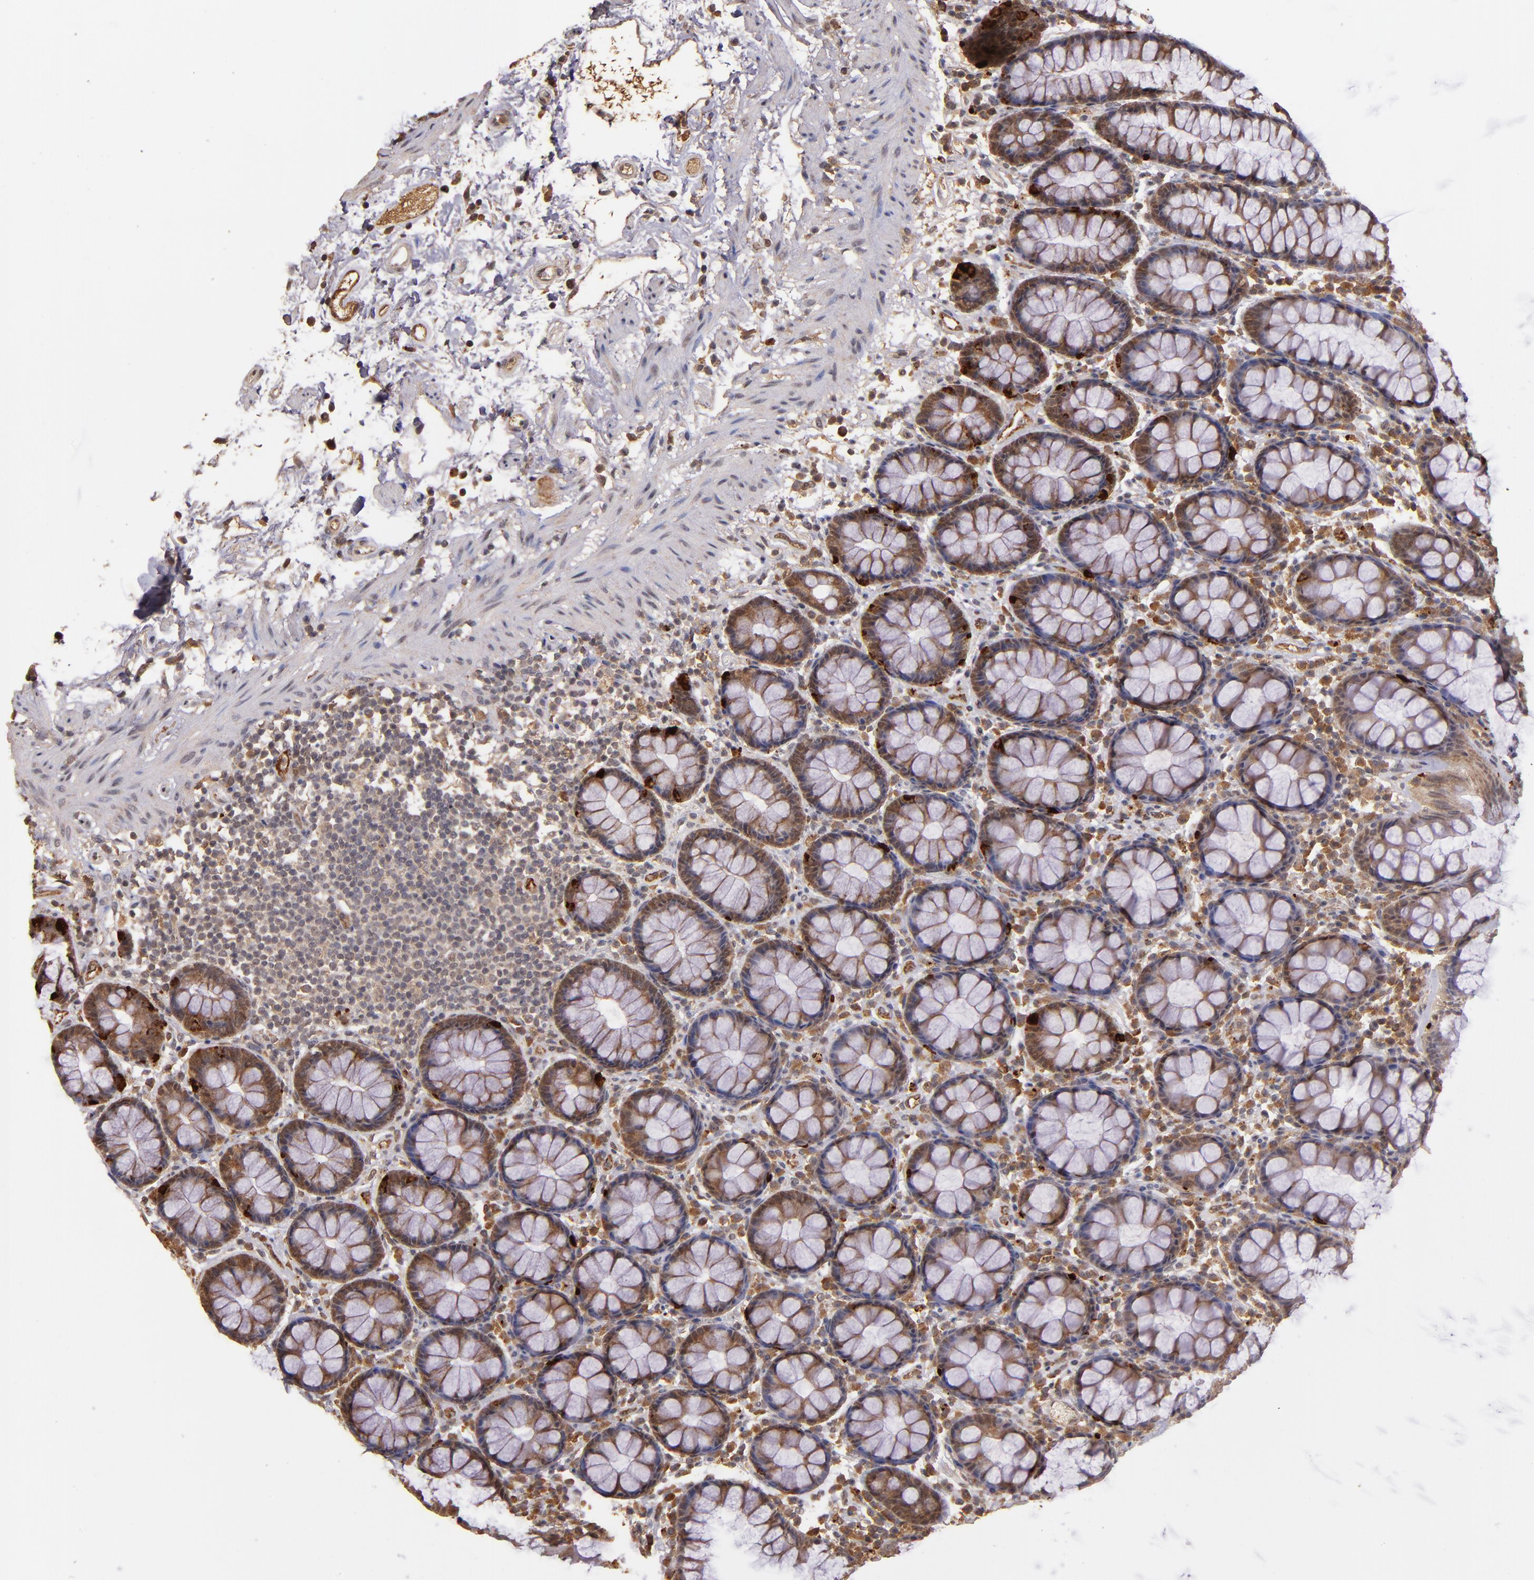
{"staining": {"intensity": "moderate", "quantity": ">75%", "location": "cytoplasmic/membranous"}, "tissue": "rectum", "cell_type": "Glandular cells", "image_type": "normal", "snomed": [{"axis": "morphology", "description": "Normal tissue, NOS"}, {"axis": "topography", "description": "Rectum"}], "caption": "Immunohistochemistry (IHC) staining of unremarkable rectum, which reveals medium levels of moderate cytoplasmic/membranous expression in about >75% of glandular cells indicating moderate cytoplasmic/membranous protein staining. The staining was performed using DAB (brown) for protein detection and nuclei were counterstained in hematoxylin (blue).", "gene": "RIOK3", "patient": {"sex": "male", "age": 92}}